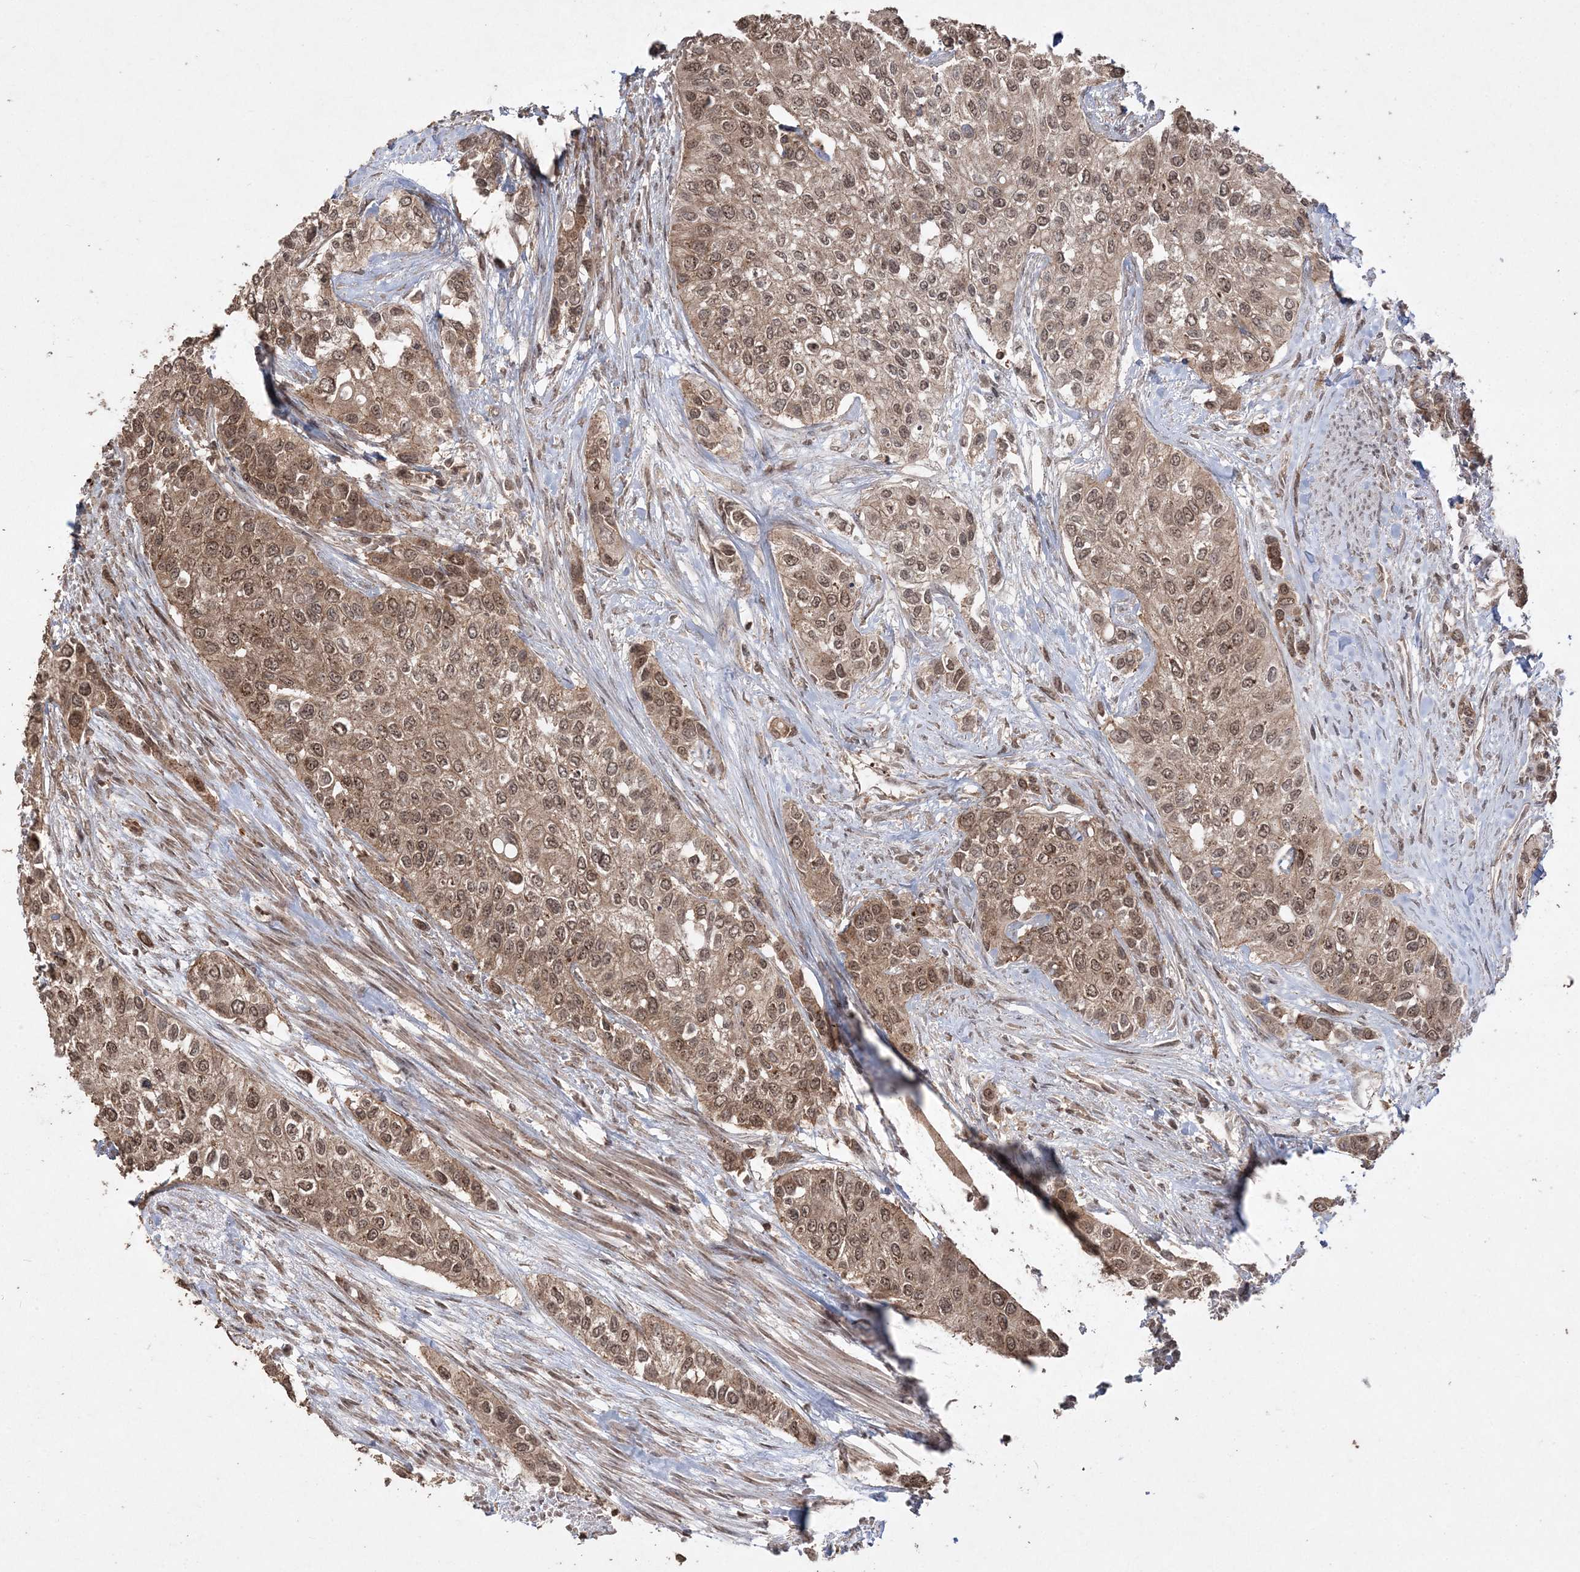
{"staining": {"intensity": "moderate", "quantity": ">75%", "location": "cytoplasmic/membranous,nuclear"}, "tissue": "urothelial cancer", "cell_type": "Tumor cells", "image_type": "cancer", "snomed": [{"axis": "morphology", "description": "Normal tissue, NOS"}, {"axis": "morphology", "description": "Urothelial carcinoma, High grade"}, {"axis": "topography", "description": "Vascular tissue"}, {"axis": "topography", "description": "Urinary bladder"}], "caption": "An immunohistochemistry (IHC) photomicrograph of neoplastic tissue is shown. Protein staining in brown shows moderate cytoplasmic/membranous and nuclear positivity in urothelial cancer within tumor cells.", "gene": "EHHADH", "patient": {"sex": "female", "age": 56}}